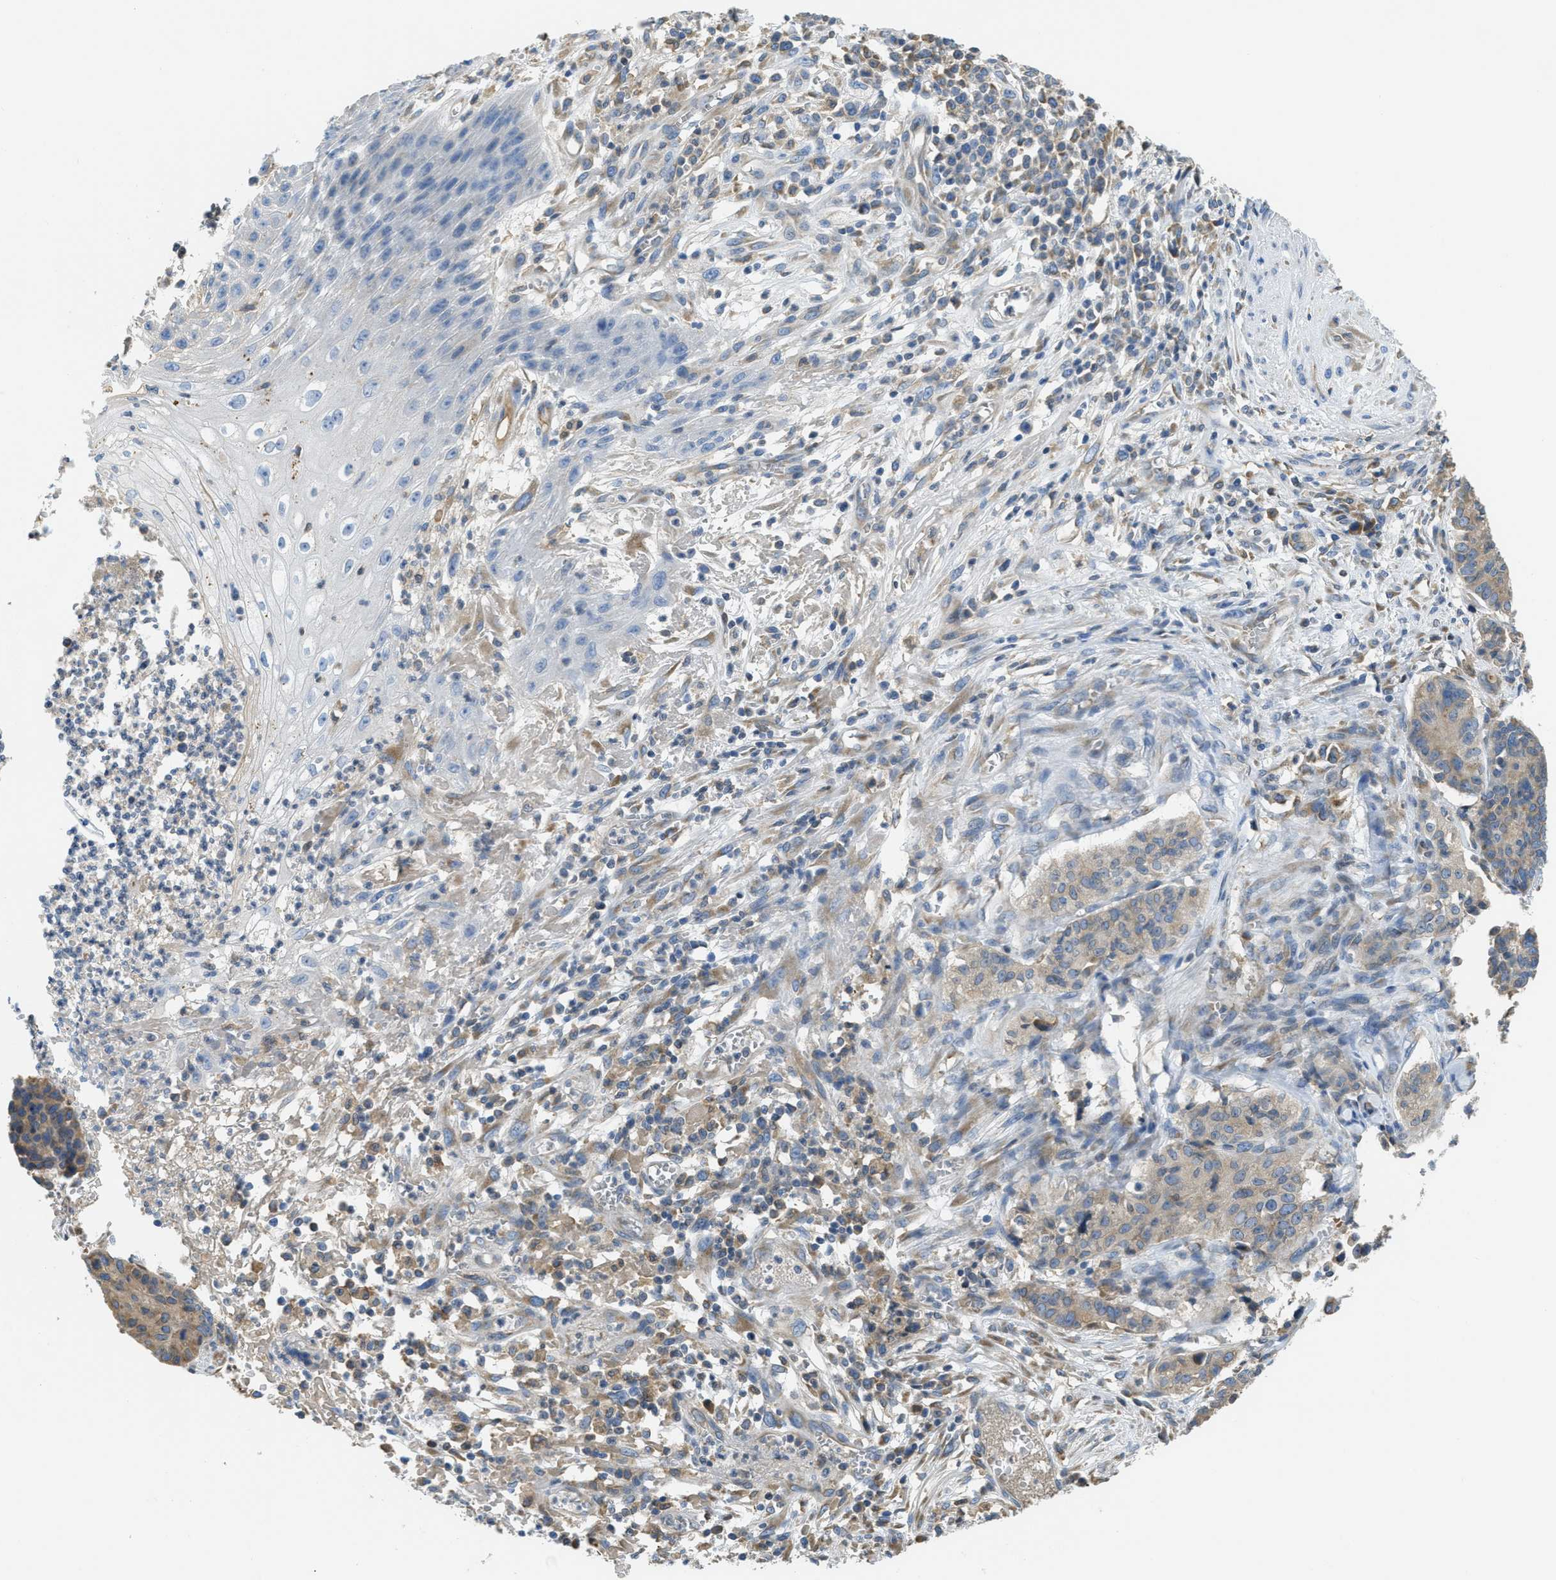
{"staining": {"intensity": "weak", "quantity": "25%-75%", "location": "cytoplasmic/membranous"}, "tissue": "cervical cancer", "cell_type": "Tumor cells", "image_type": "cancer", "snomed": [{"axis": "morphology", "description": "Squamous cell carcinoma, NOS"}, {"axis": "topography", "description": "Cervix"}], "caption": "High-magnification brightfield microscopy of cervical cancer stained with DAB (3,3'-diaminobenzidine) (brown) and counterstained with hematoxylin (blue). tumor cells exhibit weak cytoplasmic/membranous staining is present in approximately25%-75% of cells.", "gene": "MPDU1", "patient": {"sex": "female", "age": 35}}